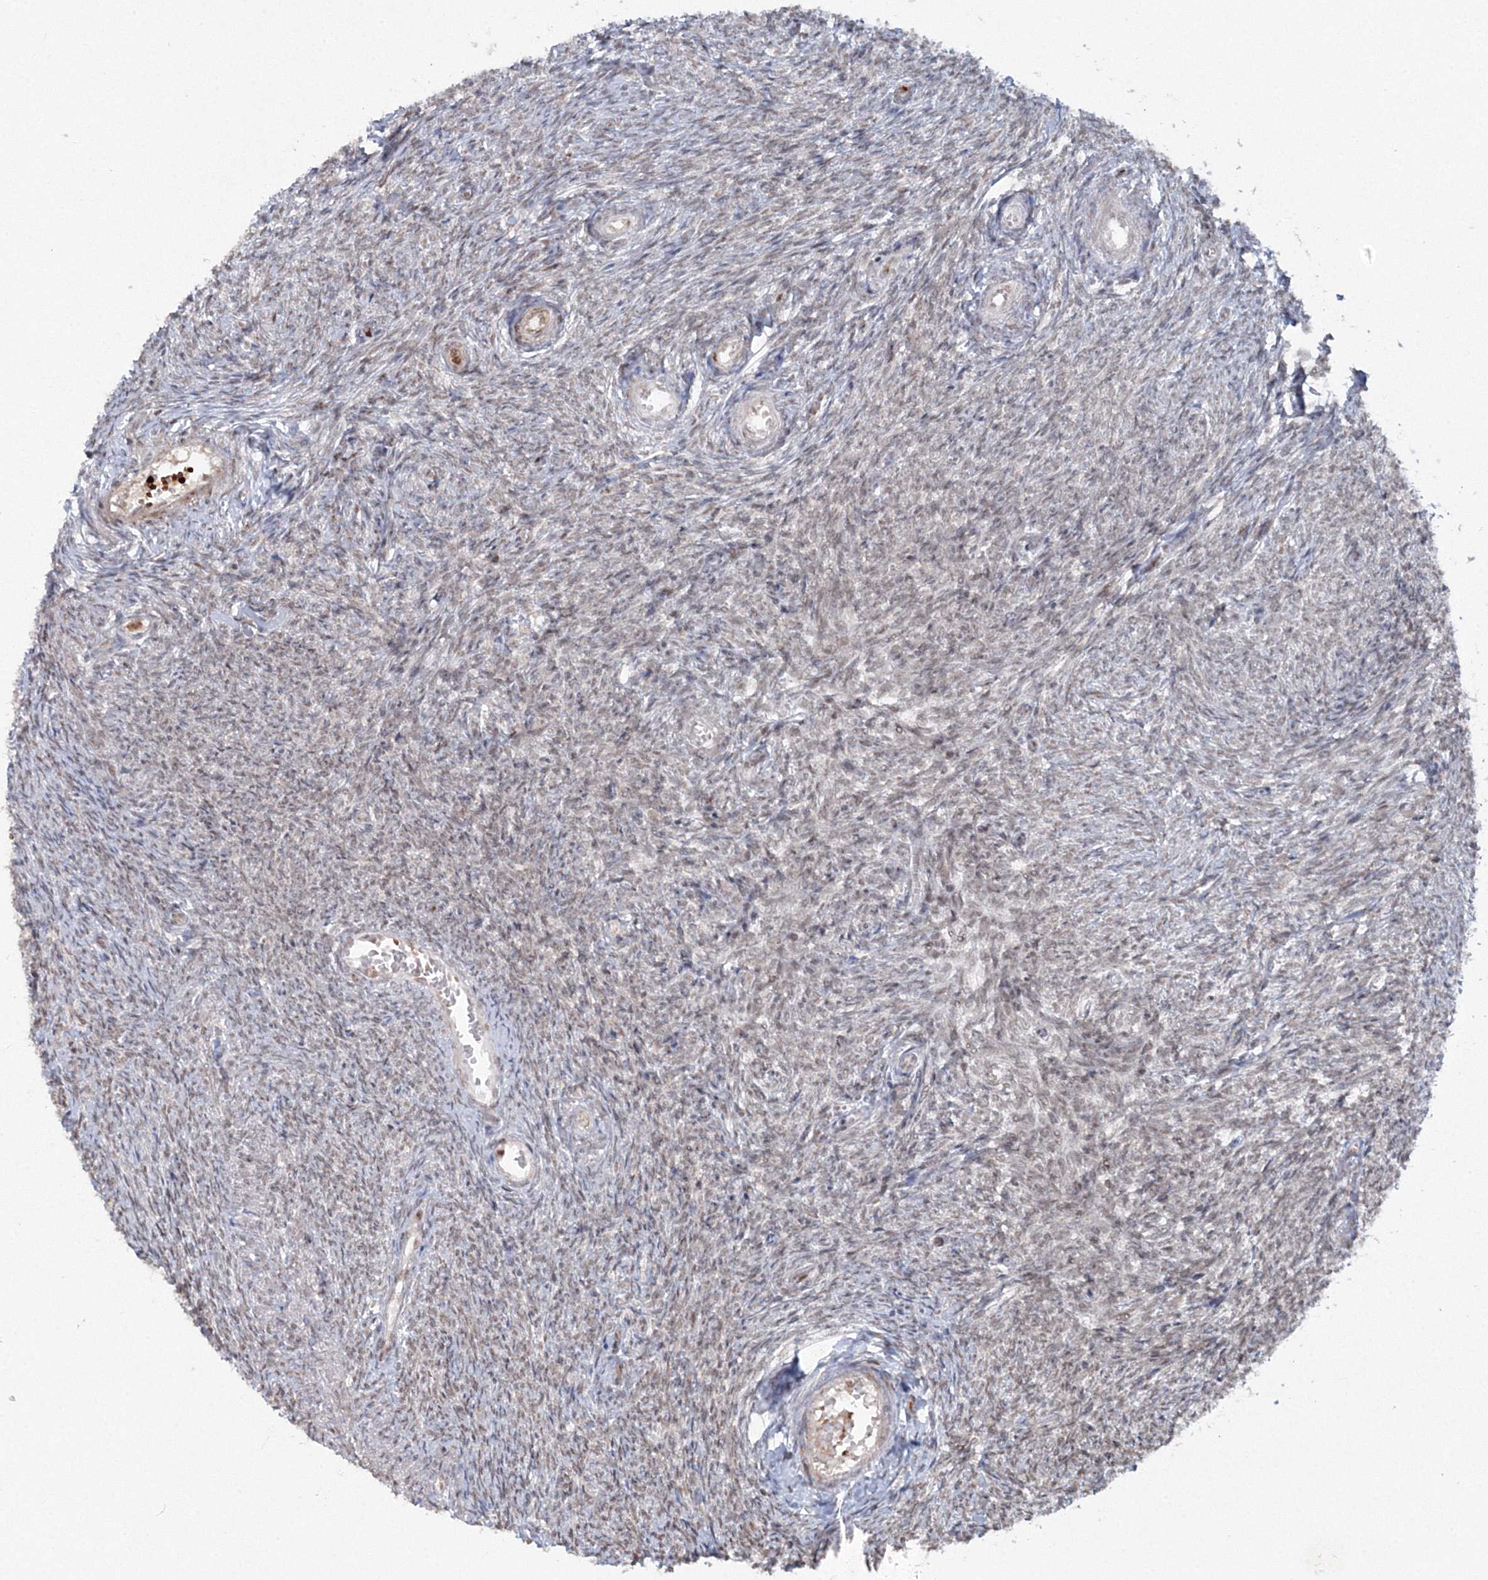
{"staining": {"intensity": "negative", "quantity": "none", "location": "none"}, "tissue": "ovary", "cell_type": "Follicle cells", "image_type": "normal", "snomed": [{"axis": "morphology", "description": "Normal tissue, NOS"}, {"axis": "topography", "description": "Ovary"}], "caption": "Unremarkable ovary was stained to show a protein in brown. There is no significant positivity in follicle cells. The staining was performed using DAB to visualize the protein expression in brown, while the nuclei were stained in blue with hematoxylin (Magnification: 20x).", "gene": "C3orf33", "patient": {"sex": "female", "age": 44}}